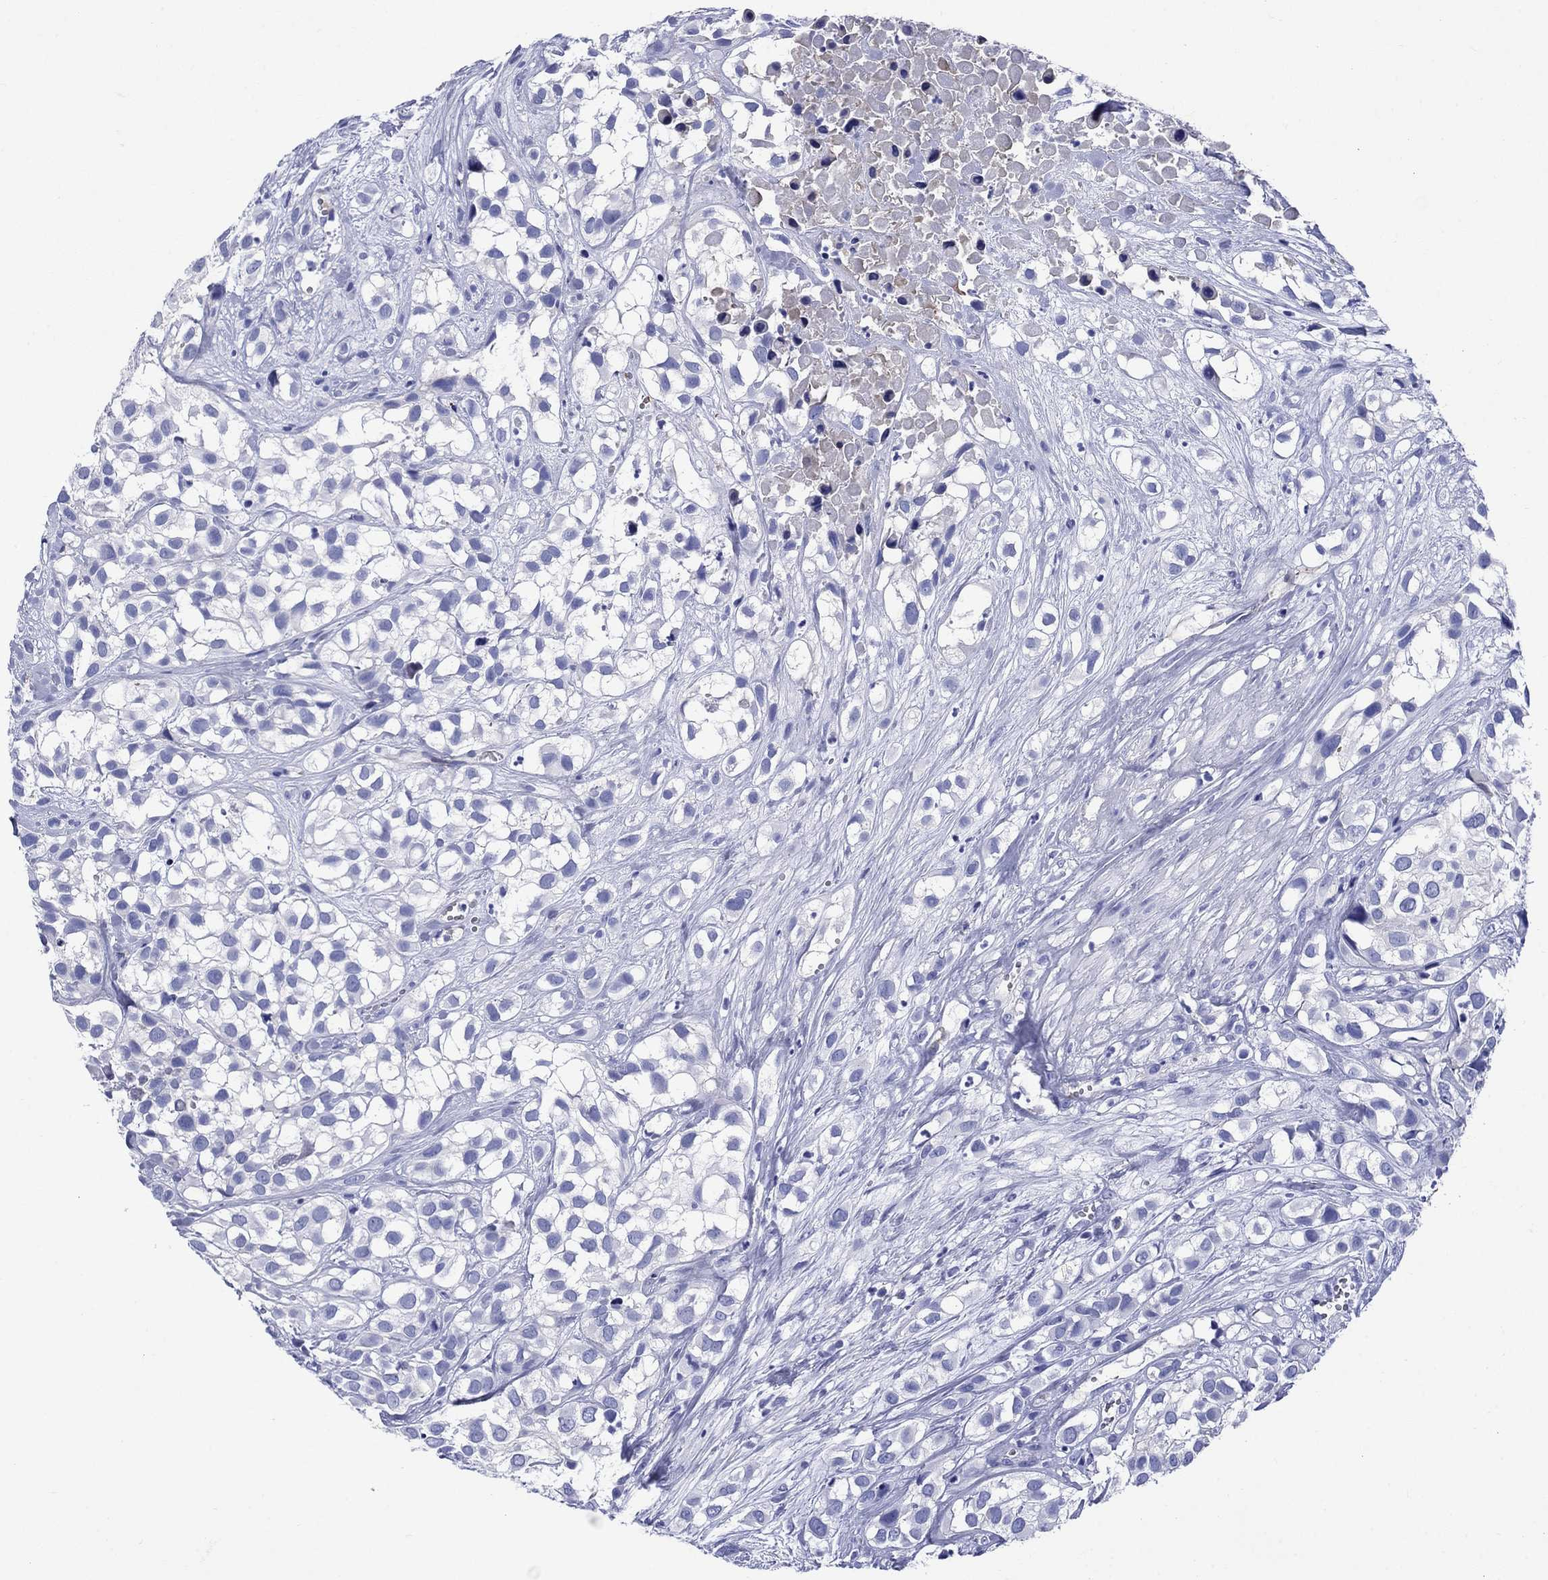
{"staining": {"intensity": "negative", "quantity": "none", "location": "none"}, "tissue": "urothelial cancer", "cell_type": "Tumor cells", "image_type": "cancer", "snomed": [{"axis": "morphology", "description": "Urothelial carcinoma, High grade"}, {"axis": "topography", "description": "Urinary bladder"}], "caption": "Histopathology image shows no significant protein staining in tumor cells of high-grade urothelial carcinoma.", "gene": "SLC1A2", "patient": {"sex": "male", "age": 56}}